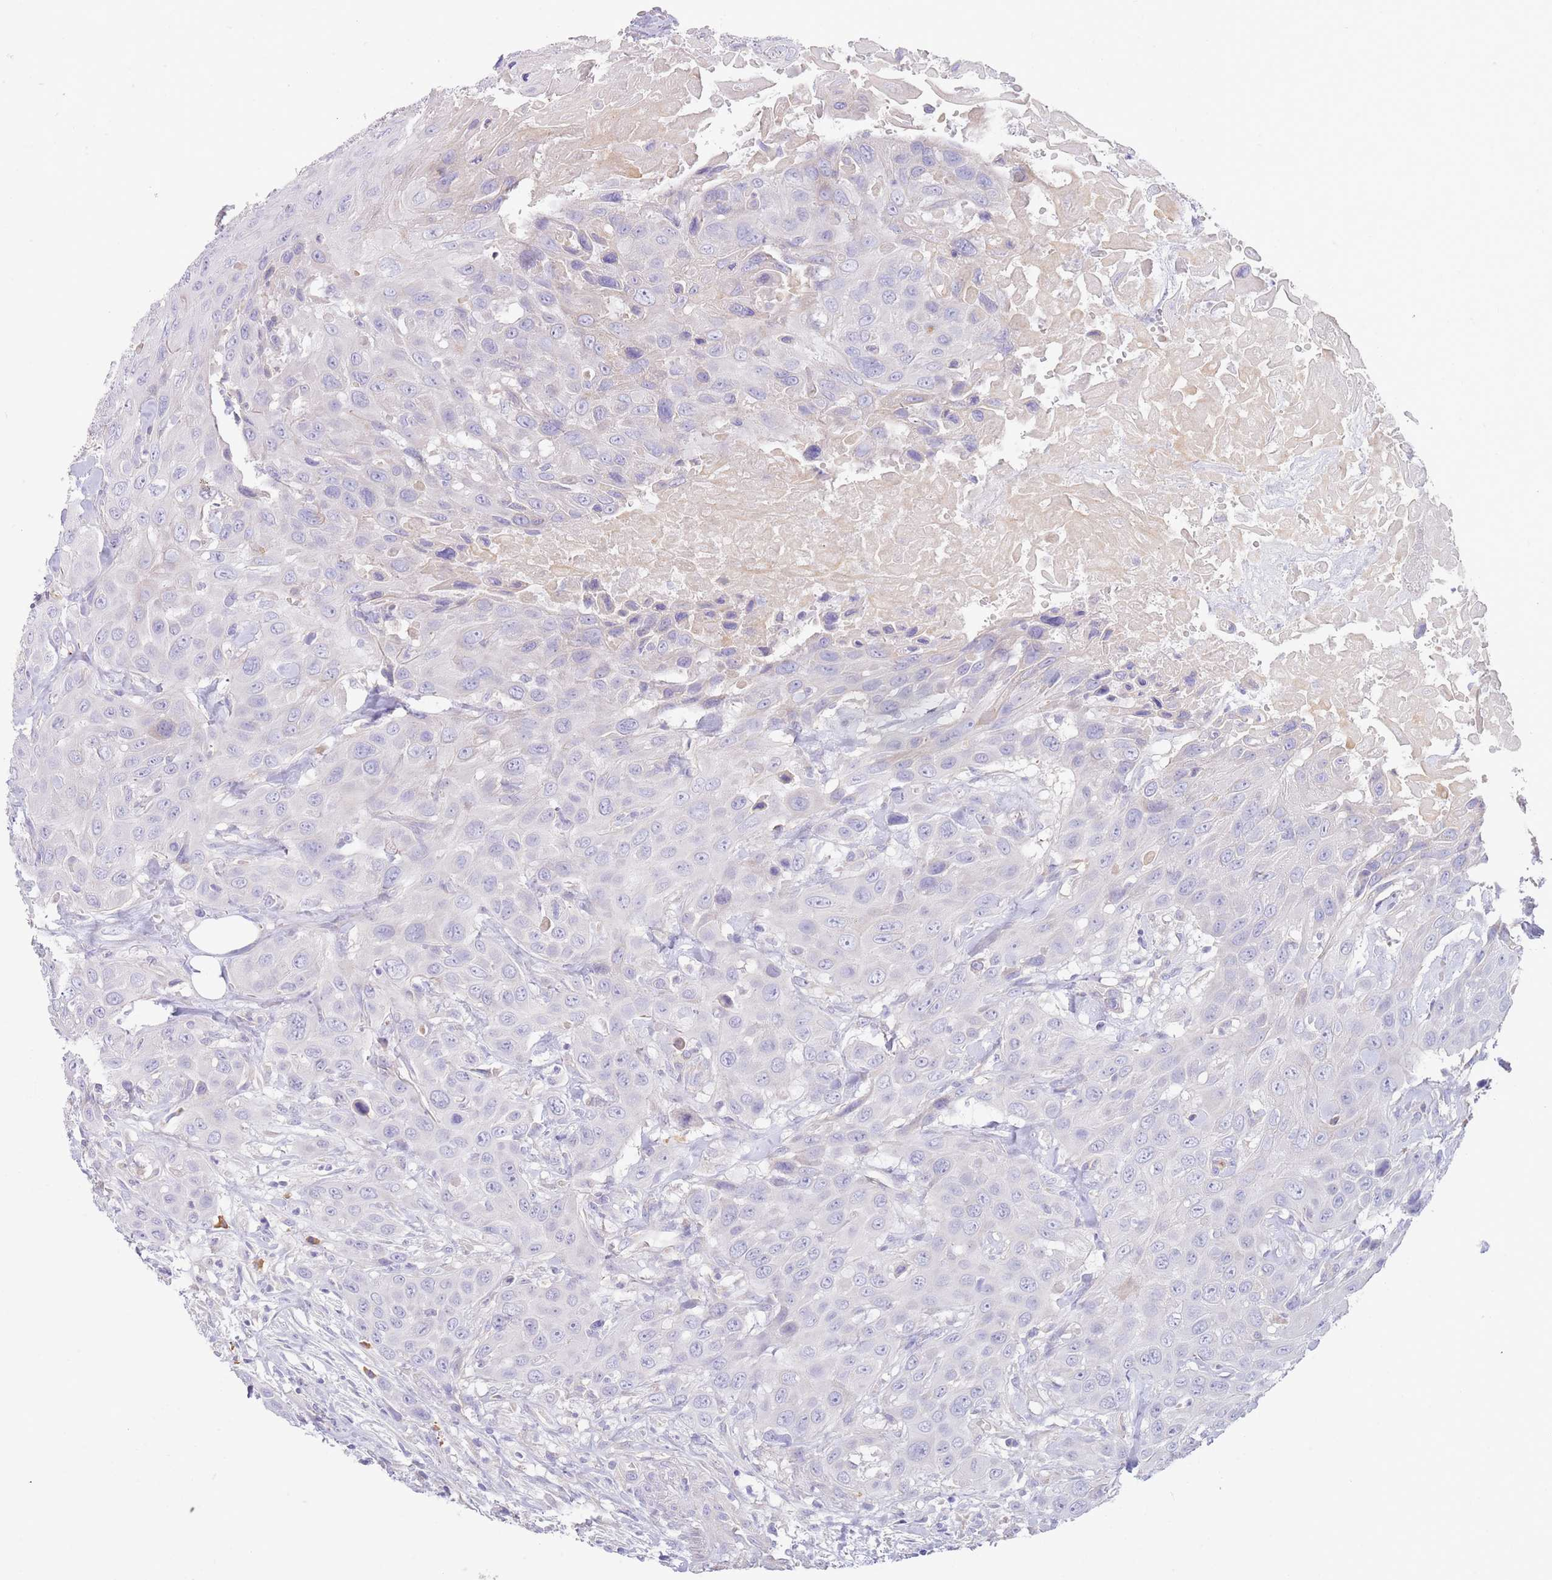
{"staining": {"intensity": "negative", "quantity": "none", "location": "none"}, "tissue": "head and neck cancer", "cell_type": "Tumor cells", "image_type": "cancer", "snomed": [{"axis": "morphology", "description": "Squamous cell carcinoma, NOS"}, {"axis": "topography", "description": "Head-Neck"}], "caption": "High power microscopy image of an IHC micrograph of head and neck squamous cell carcinoma, revealing no significant expression in tumor cells.", "gene": "CCDC149", "patient": {"sex": "male", "age": 81}}